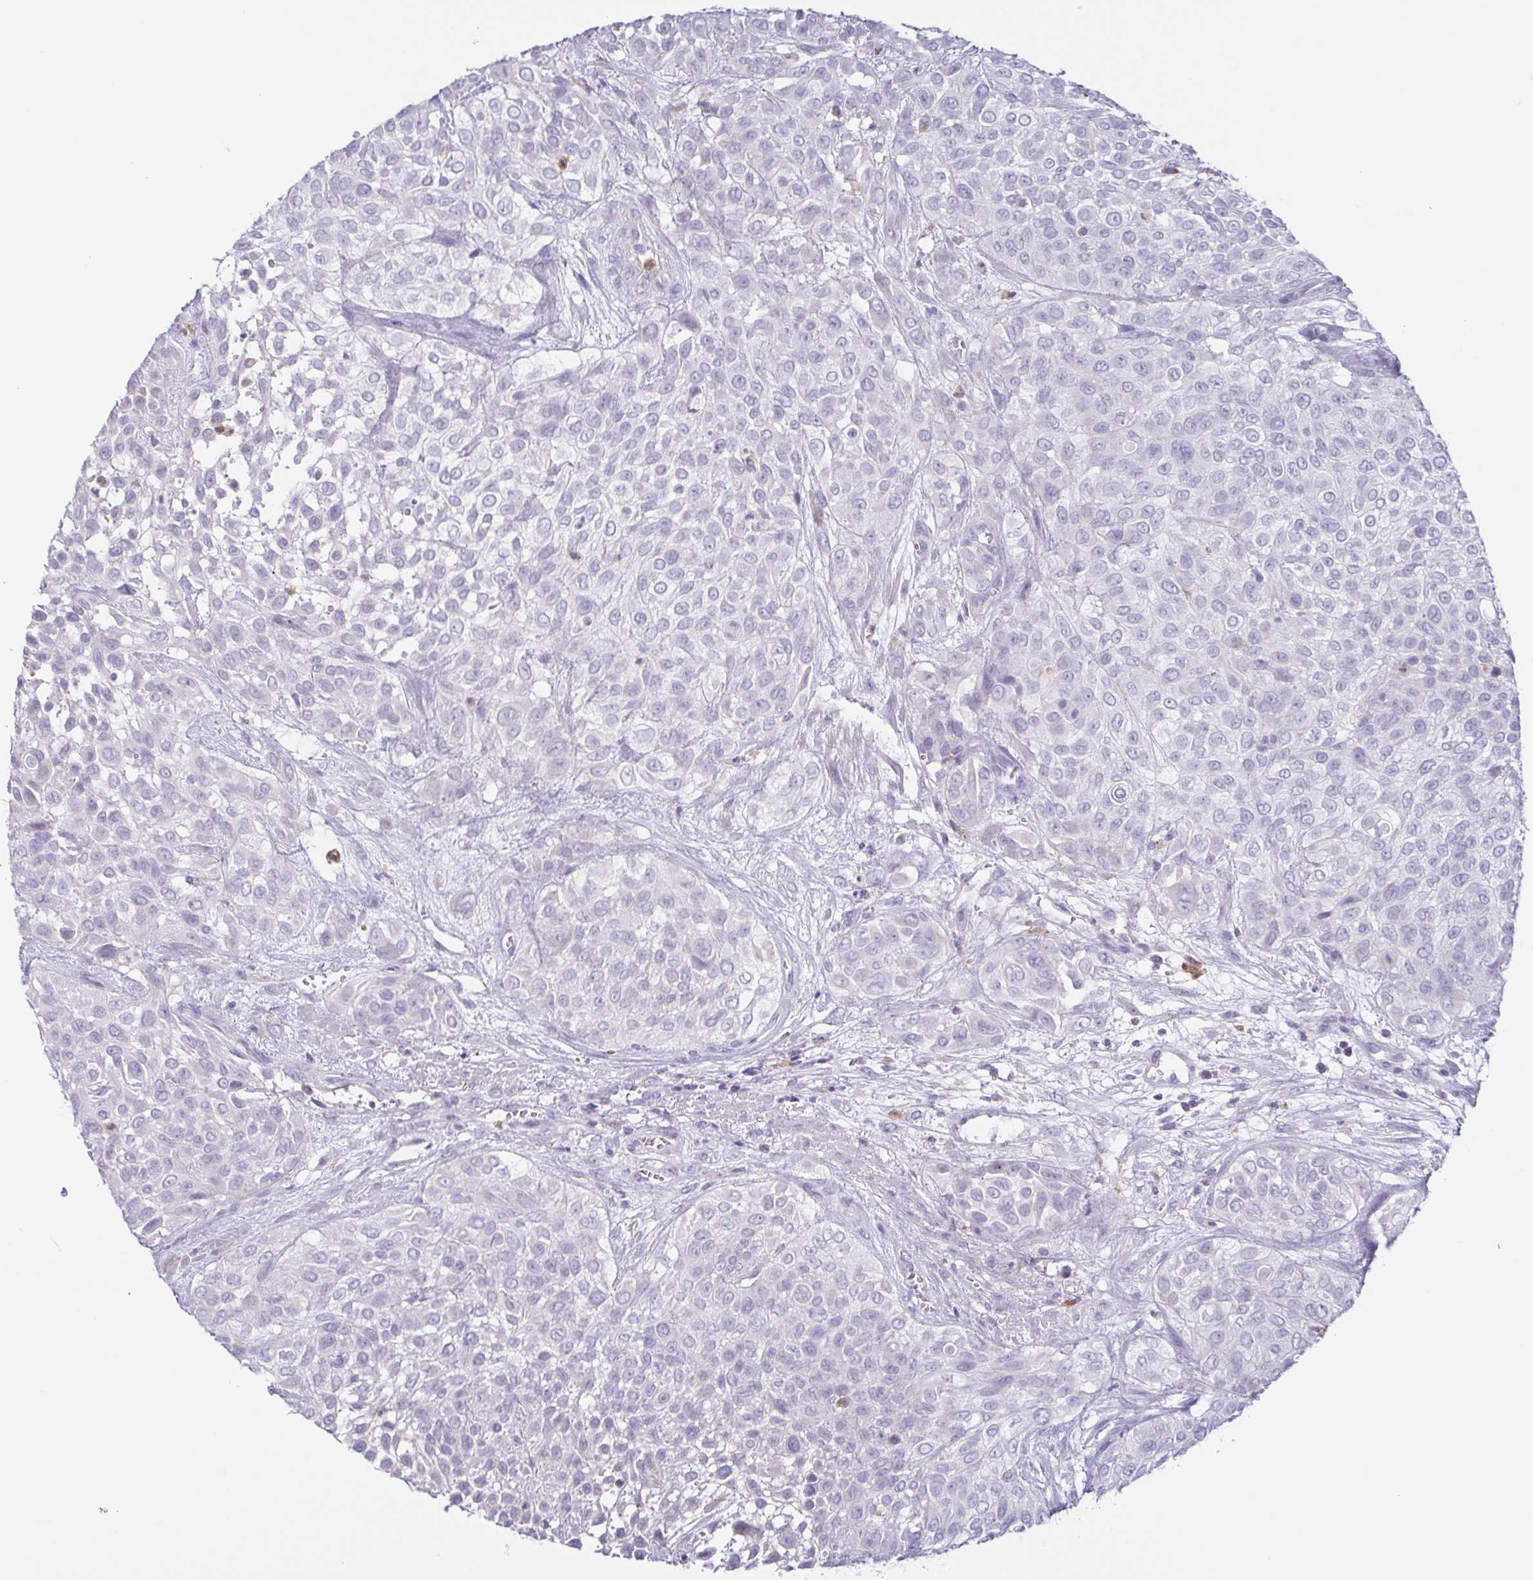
{"staining": {"intensity": "negative", "quantity": "none", "location": "none"}, "tissue": "urothelial cancer", "cell_type": "Tumor cells", "image_type": "cancer", "snomed": [{"axis": "morphology", "description": "Urothelial carcinoma, High grade"}, {"axis": "topography", "description": "Urinary bladder"}], "caption": "Tumor cells show no significant positivity in urothelial cancer.", "gene": "ATP6V1G2", "patient": {"sex": "male", "age": 57}}